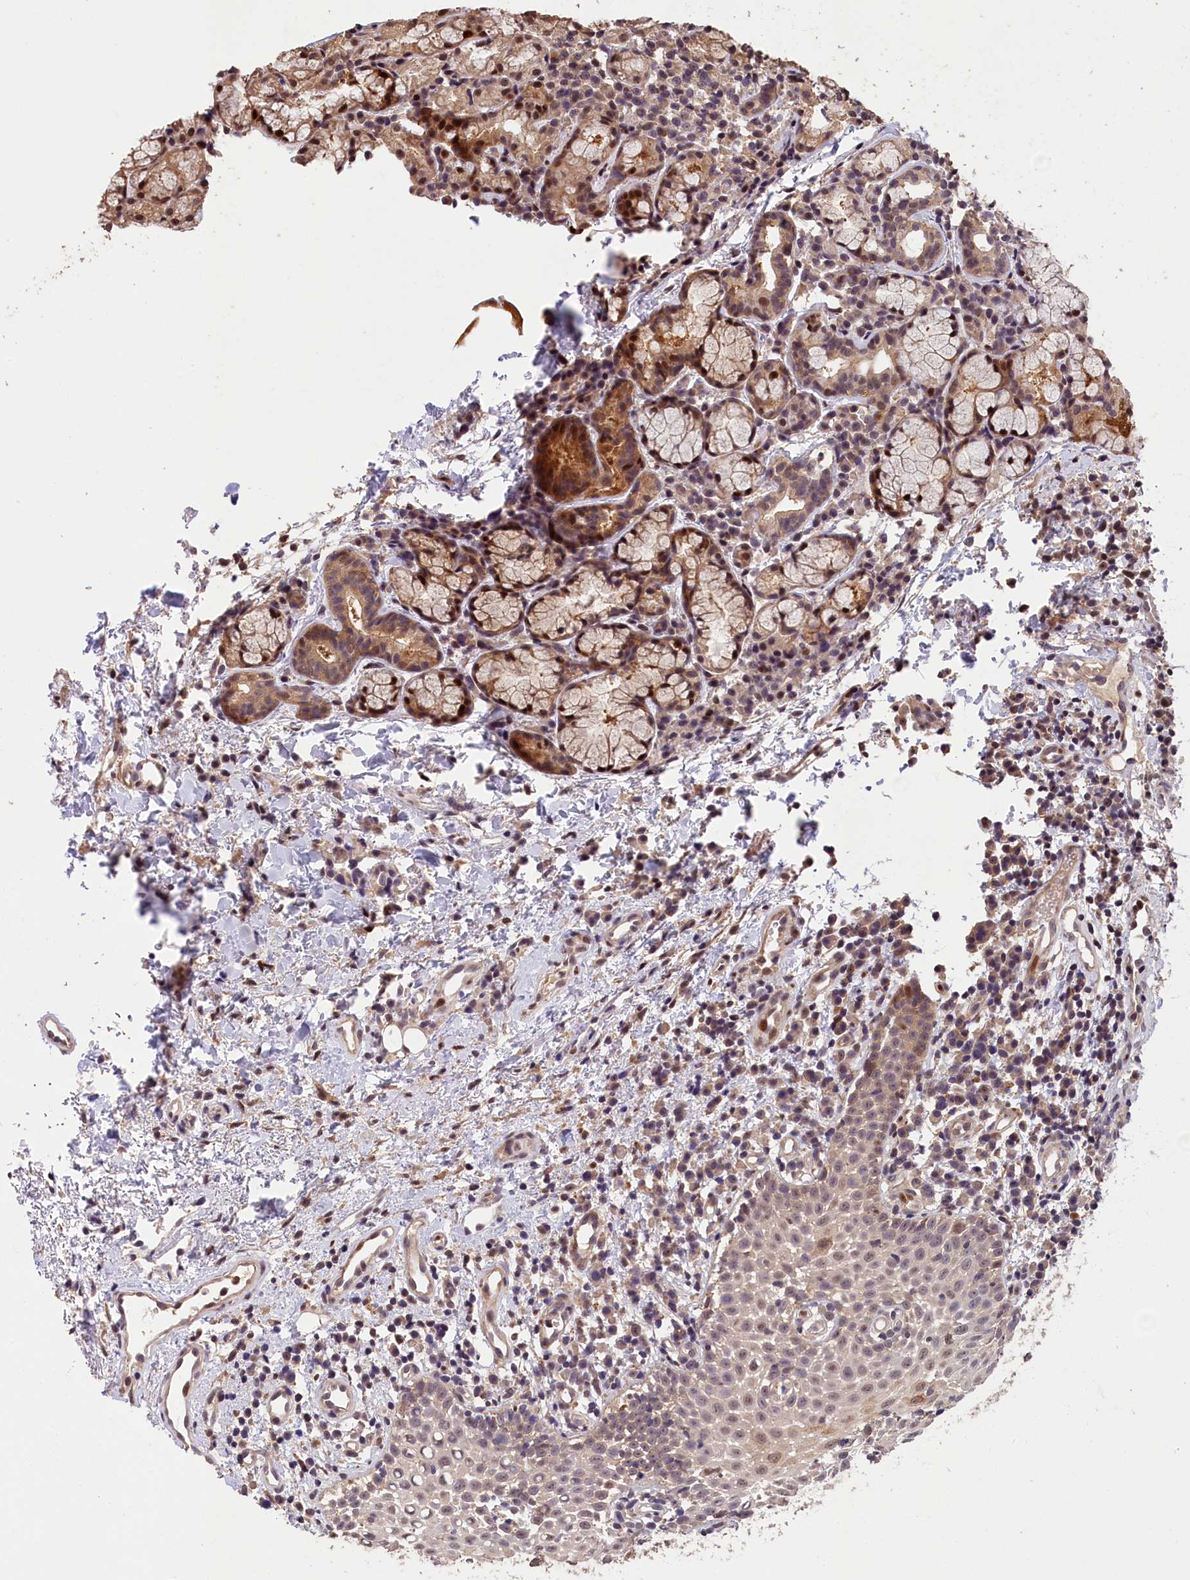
{"staining": {"intensity": "strong", "quantity": "25%-75%", "location": "cytoplasmic/membranous"}, "tissue": "oral mucosa", "cell_type": "Squamous epithelial cells", "image_type": "normal", "snomed": [{"axis": "morphology", "description": "Normal tissue, NOS"}, {"axis": "topography", "description": "Oral tissue"}], "caption": "This image reveals immunohistochemistry staining of unremarkable human oral mucosa, with high strong cytoplasmic/membranous positivity in approximately 25%-75% of squamous epithelial cells.", "gene": "PHAF1", "patient": {"sex": "male", "age": 60}}